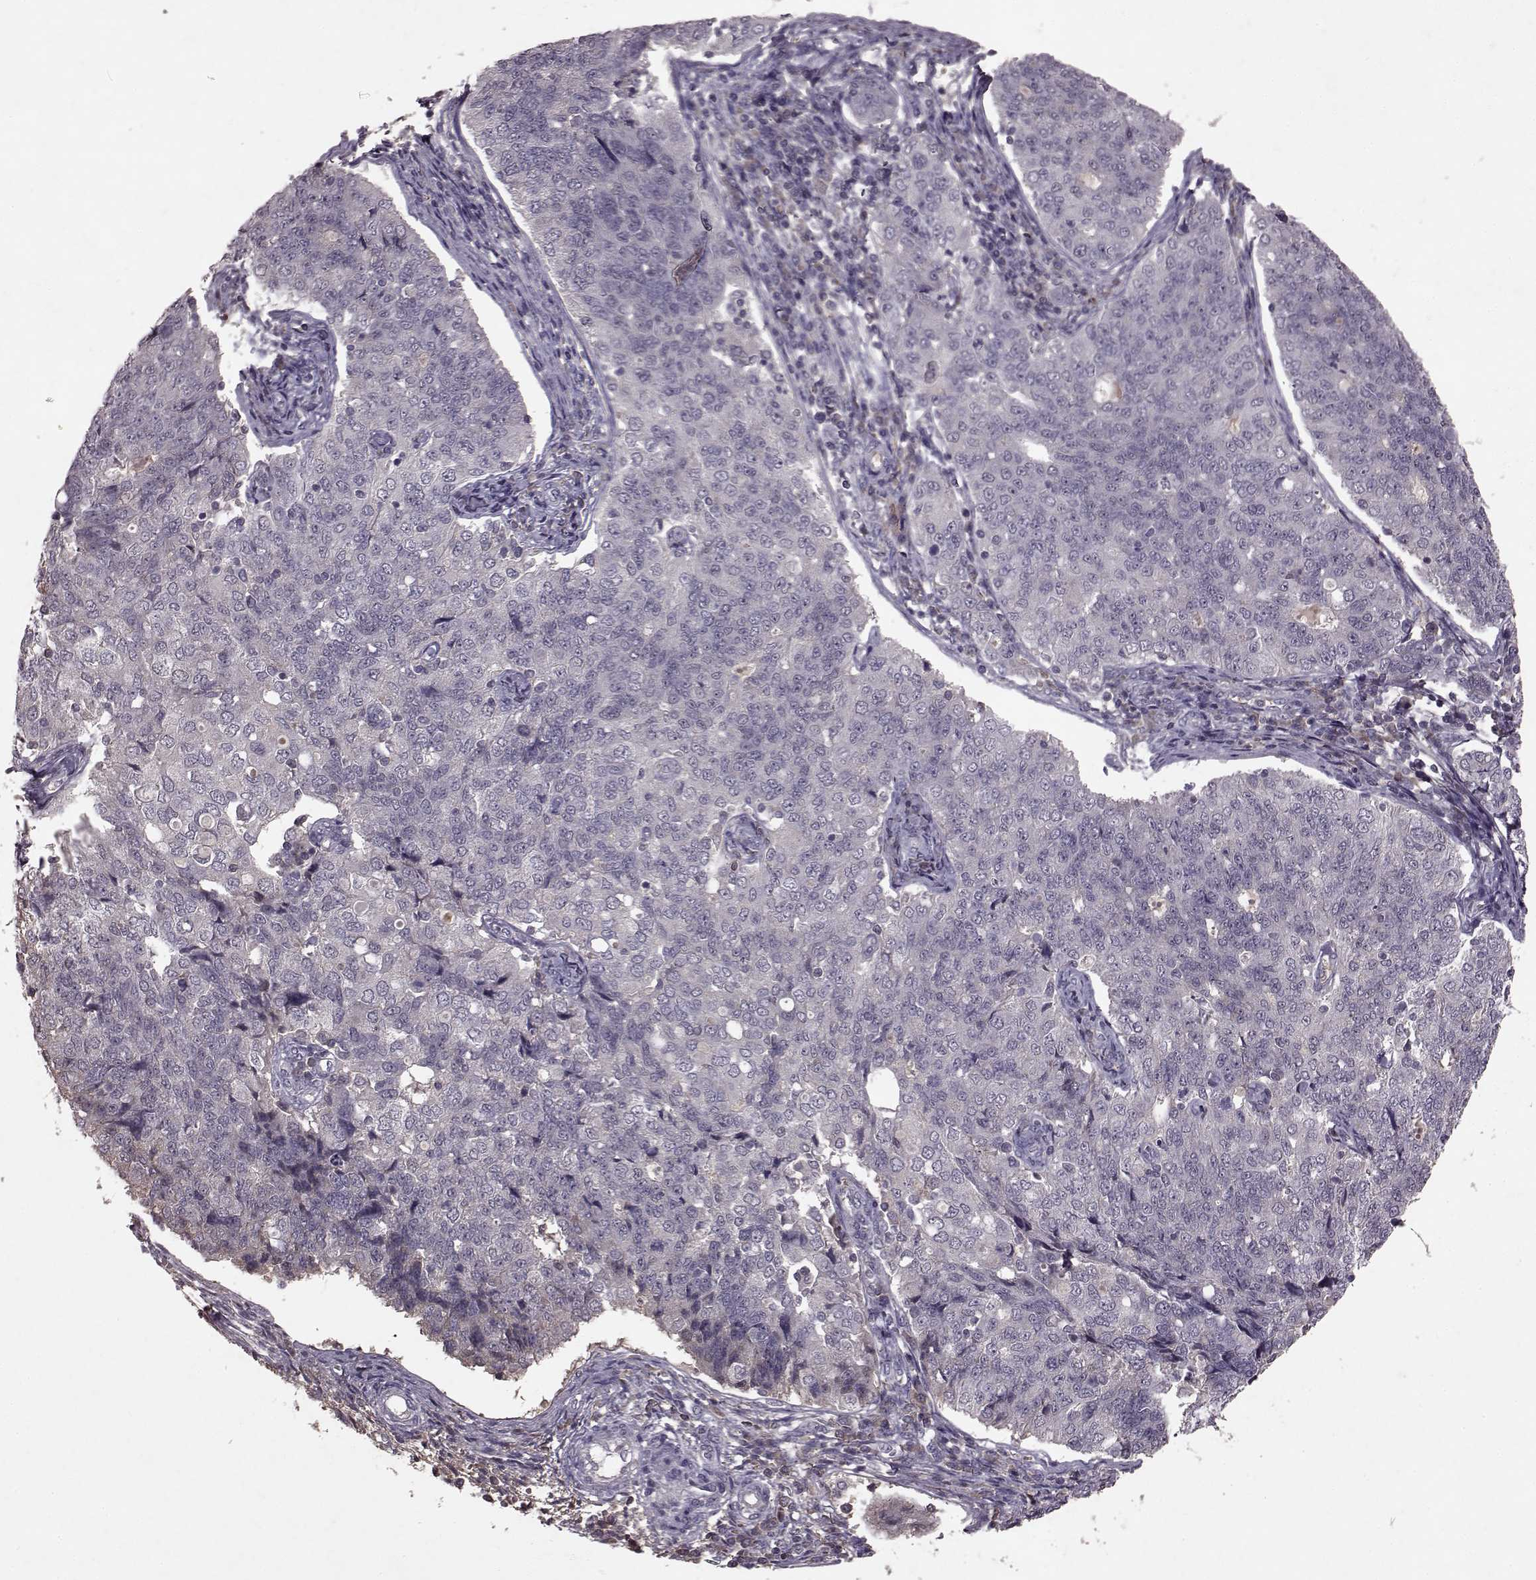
{"staining": {"intensity": "weak", "quantity": "<25%", "location": "cytoplasmic/membranous"}, "tissue": "endometrial cancer", "cell_type": "Tumor cells", "image_type": "cancer", "snomed": [{"axis": "morphology", "description": "Adenocarcinoma, NOS"}, {"axis": "topography", "description": "Endometrium"}], "caption": "The histopathology image displays no significant positivity in tumor cells of endometrial cancer.", "gene": "FRRS1L", "patient": {"sex": "female", "age": 43}}